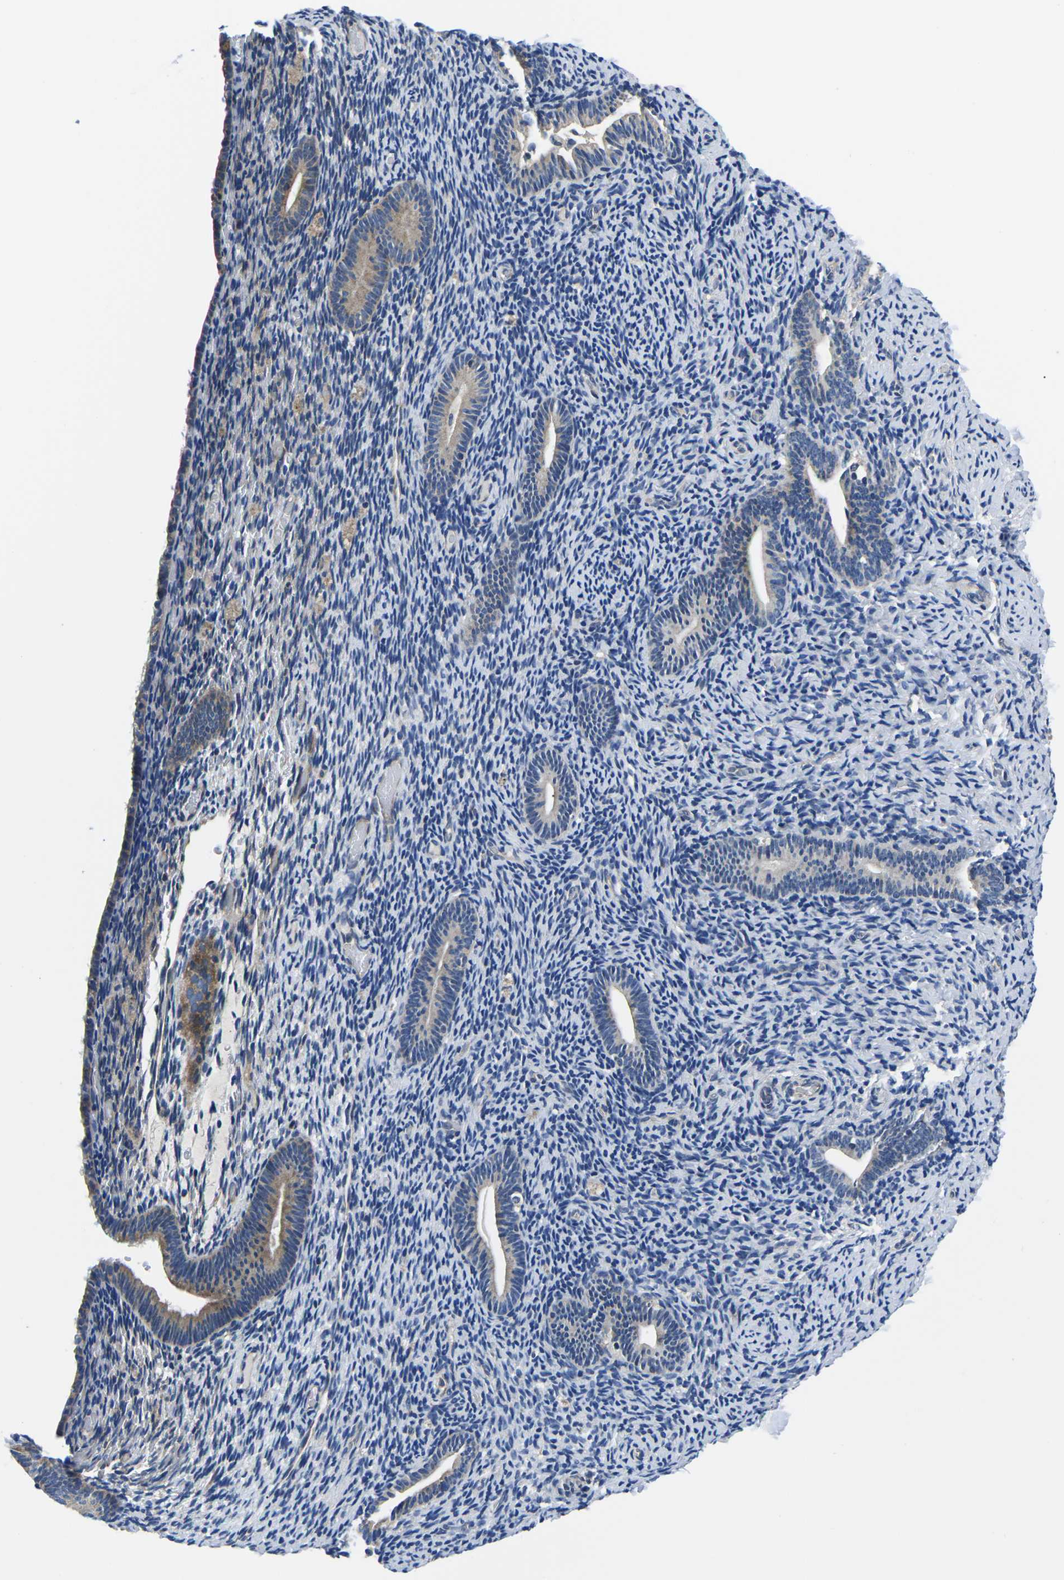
{"staining": {"intensity": "negative", "quantity": "none", "location": "none"}, "tissue": "endometrium", "cell_type": "Cells in endometrial stroma", "image_type": "normal", "snomed": [{"axis": "morphology", "description": "Normal tissue, NOS"}, {"axis": "topography", "description": "Endometrium"}], "caption": "Endometrium was stained to show a protein in brown. There is no significant positivity in cells in endometrial stroma. (Stains: DAB immunohistochemistry (IHC) with hematoxylin counter stain, Microscopy: brightfield microscopy at high magnification).", "gene": "GSK3B", "patient": {"sex": "female", "age": 51}}